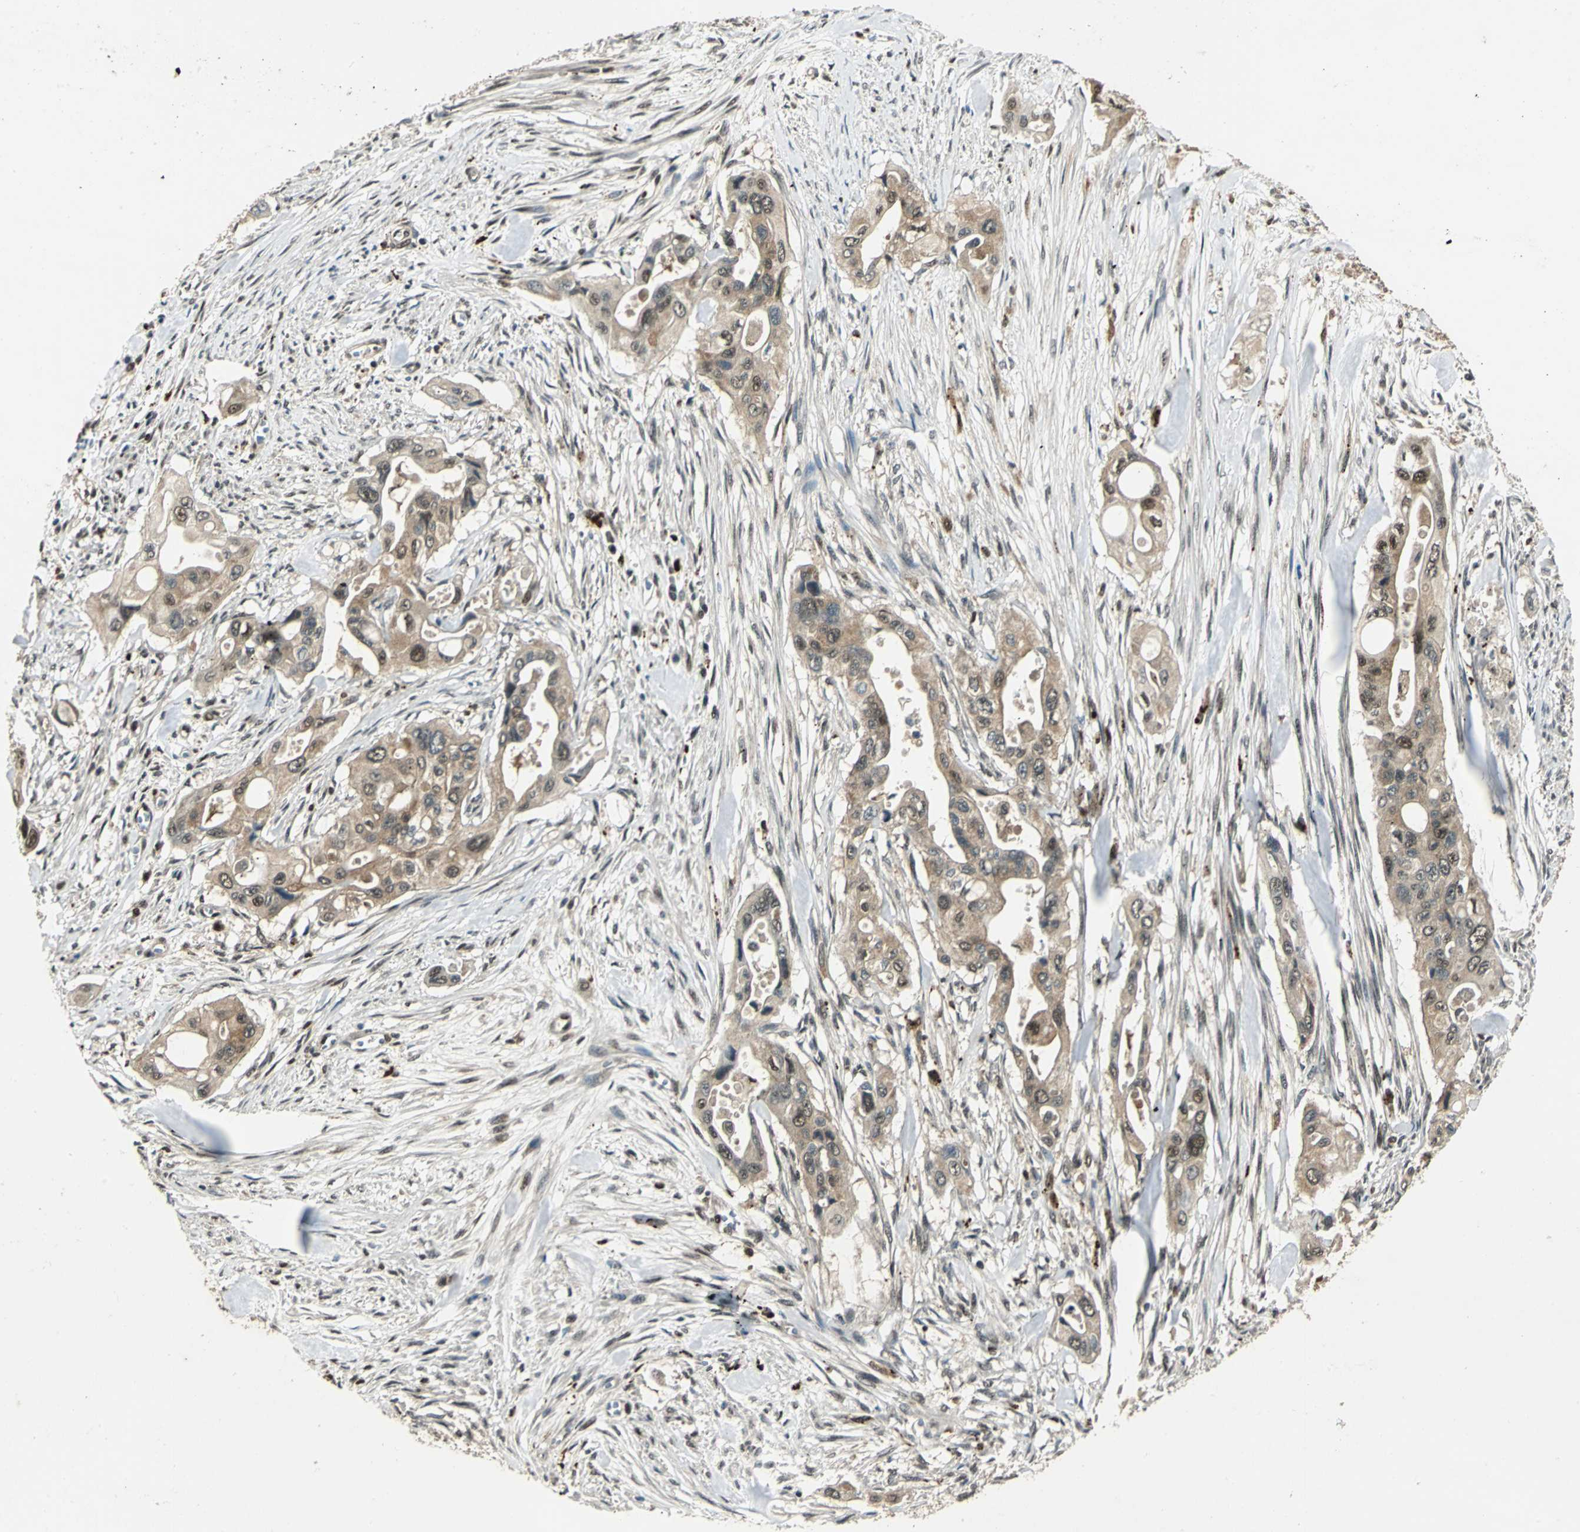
{"staining": {"intensity": "weak", "quantity": ">75%", "location": "cytoplasmic/membranous,nuclear"}, "tissue": "pancreatic cancer", "cell_type": "Tumor cells", "image_type": "cancer", "snomed": [{"axis": "morphology", "description": "Adenocarcinoma, NOS"}, {"axis": "topography", "description": "Pancreas"}], "caption": "Immunohistochemical staining of pancreatic cancer (adenocarcinoma) displays low levels of weak cytoplasmic/membranous and nuclear protein staining in approximately >75% of tumor cells.", "gene": "PPP1R13L", "patient": {"sex": "male", "age": 77}}